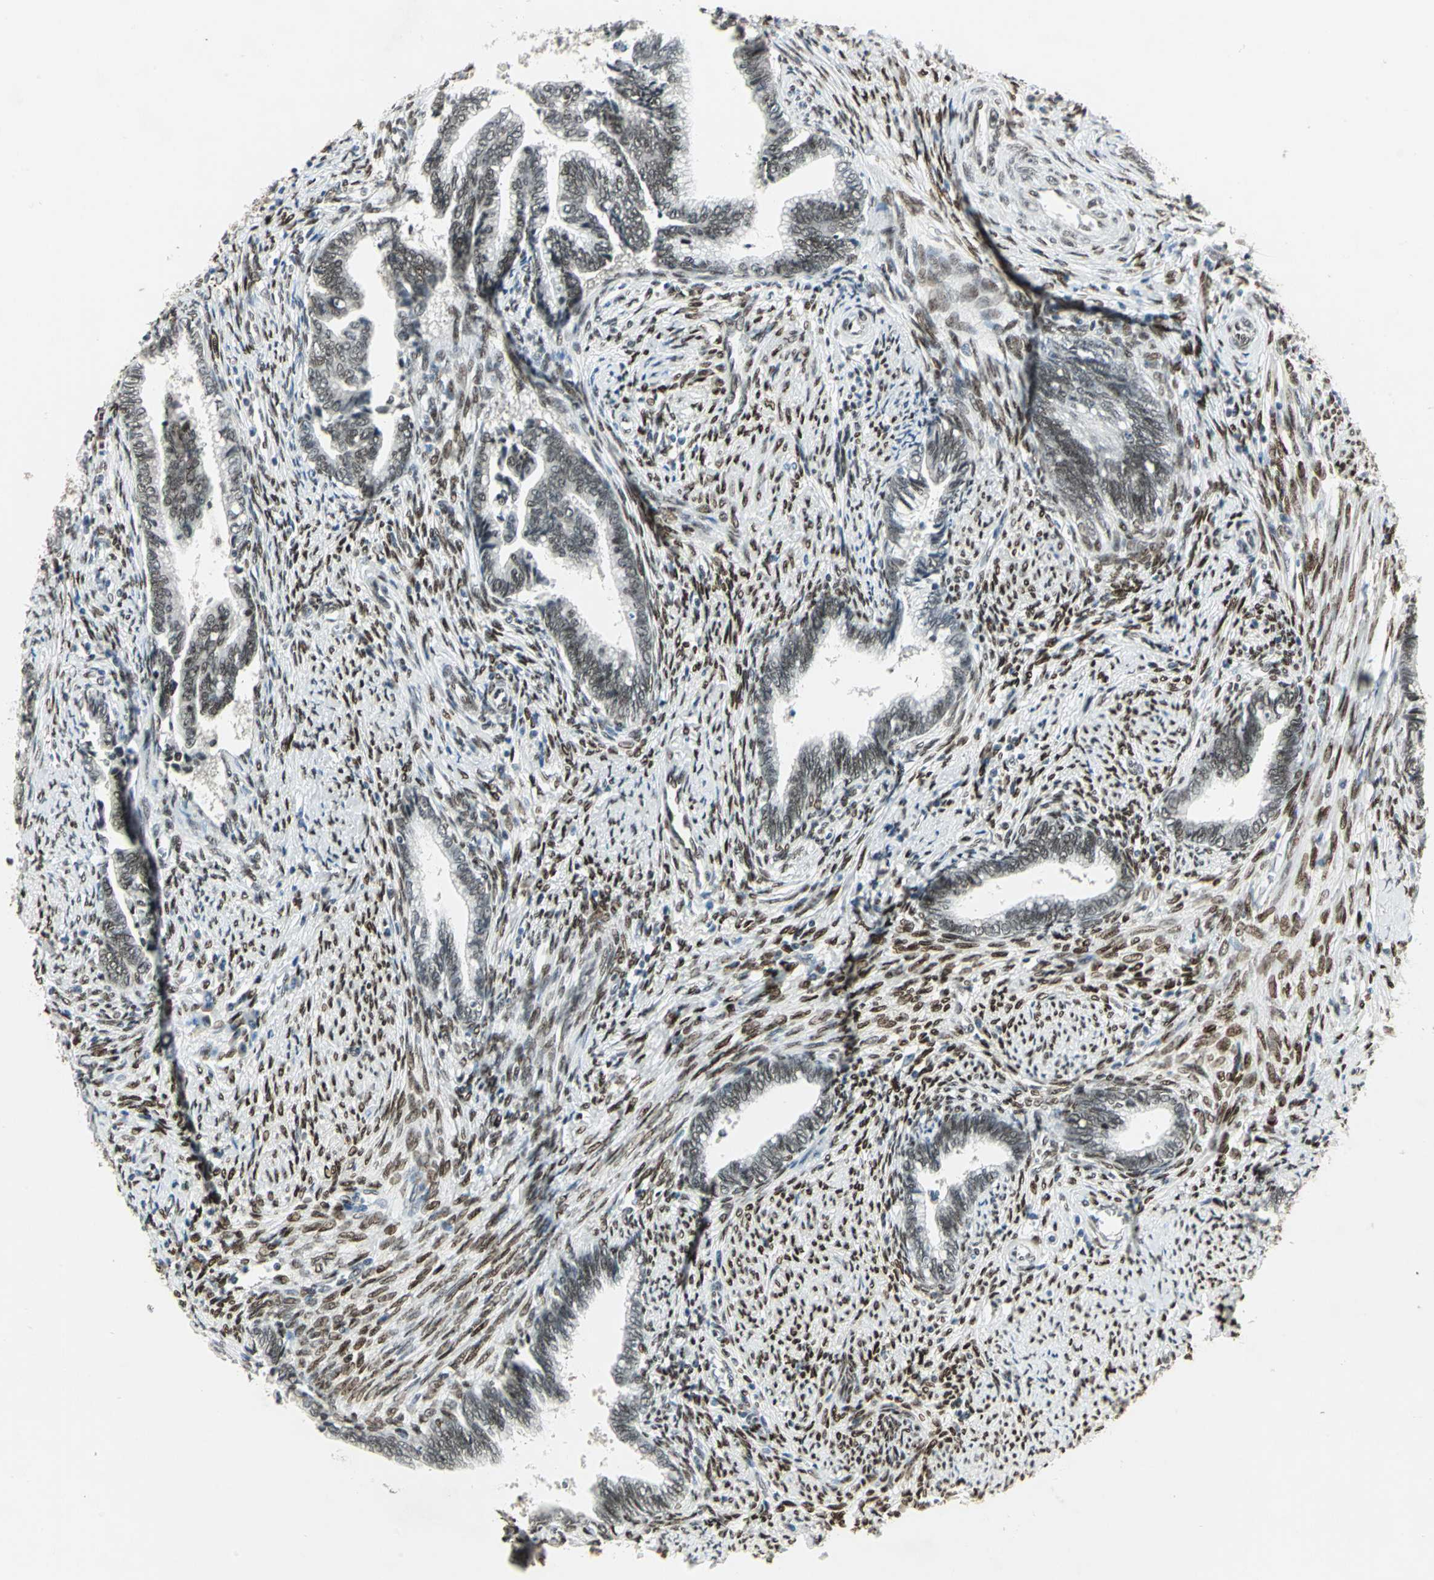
{"staining": {"intensity": "moderate", "quantity": ">75%", "location": "nuclear"}, "tissue": "cervical cancer", "cell_type": "Tumor cells", "image_type": "cancer", "snomed": [{"axis": "morphology", "description": "Adenocarcinoma, NOS"}, {"axis": "topography", "description": "Cervix"}], "caption": "A medium amount of moderate nuclear positivity is appreciated in about >75% of tumor cells in cervical adenocarcinoma tissue. Ihc stains the protein in brown and the nuclei are stained blue.", "gene": "MEIS2", "patient": {"sex": "female", "age": 44}}